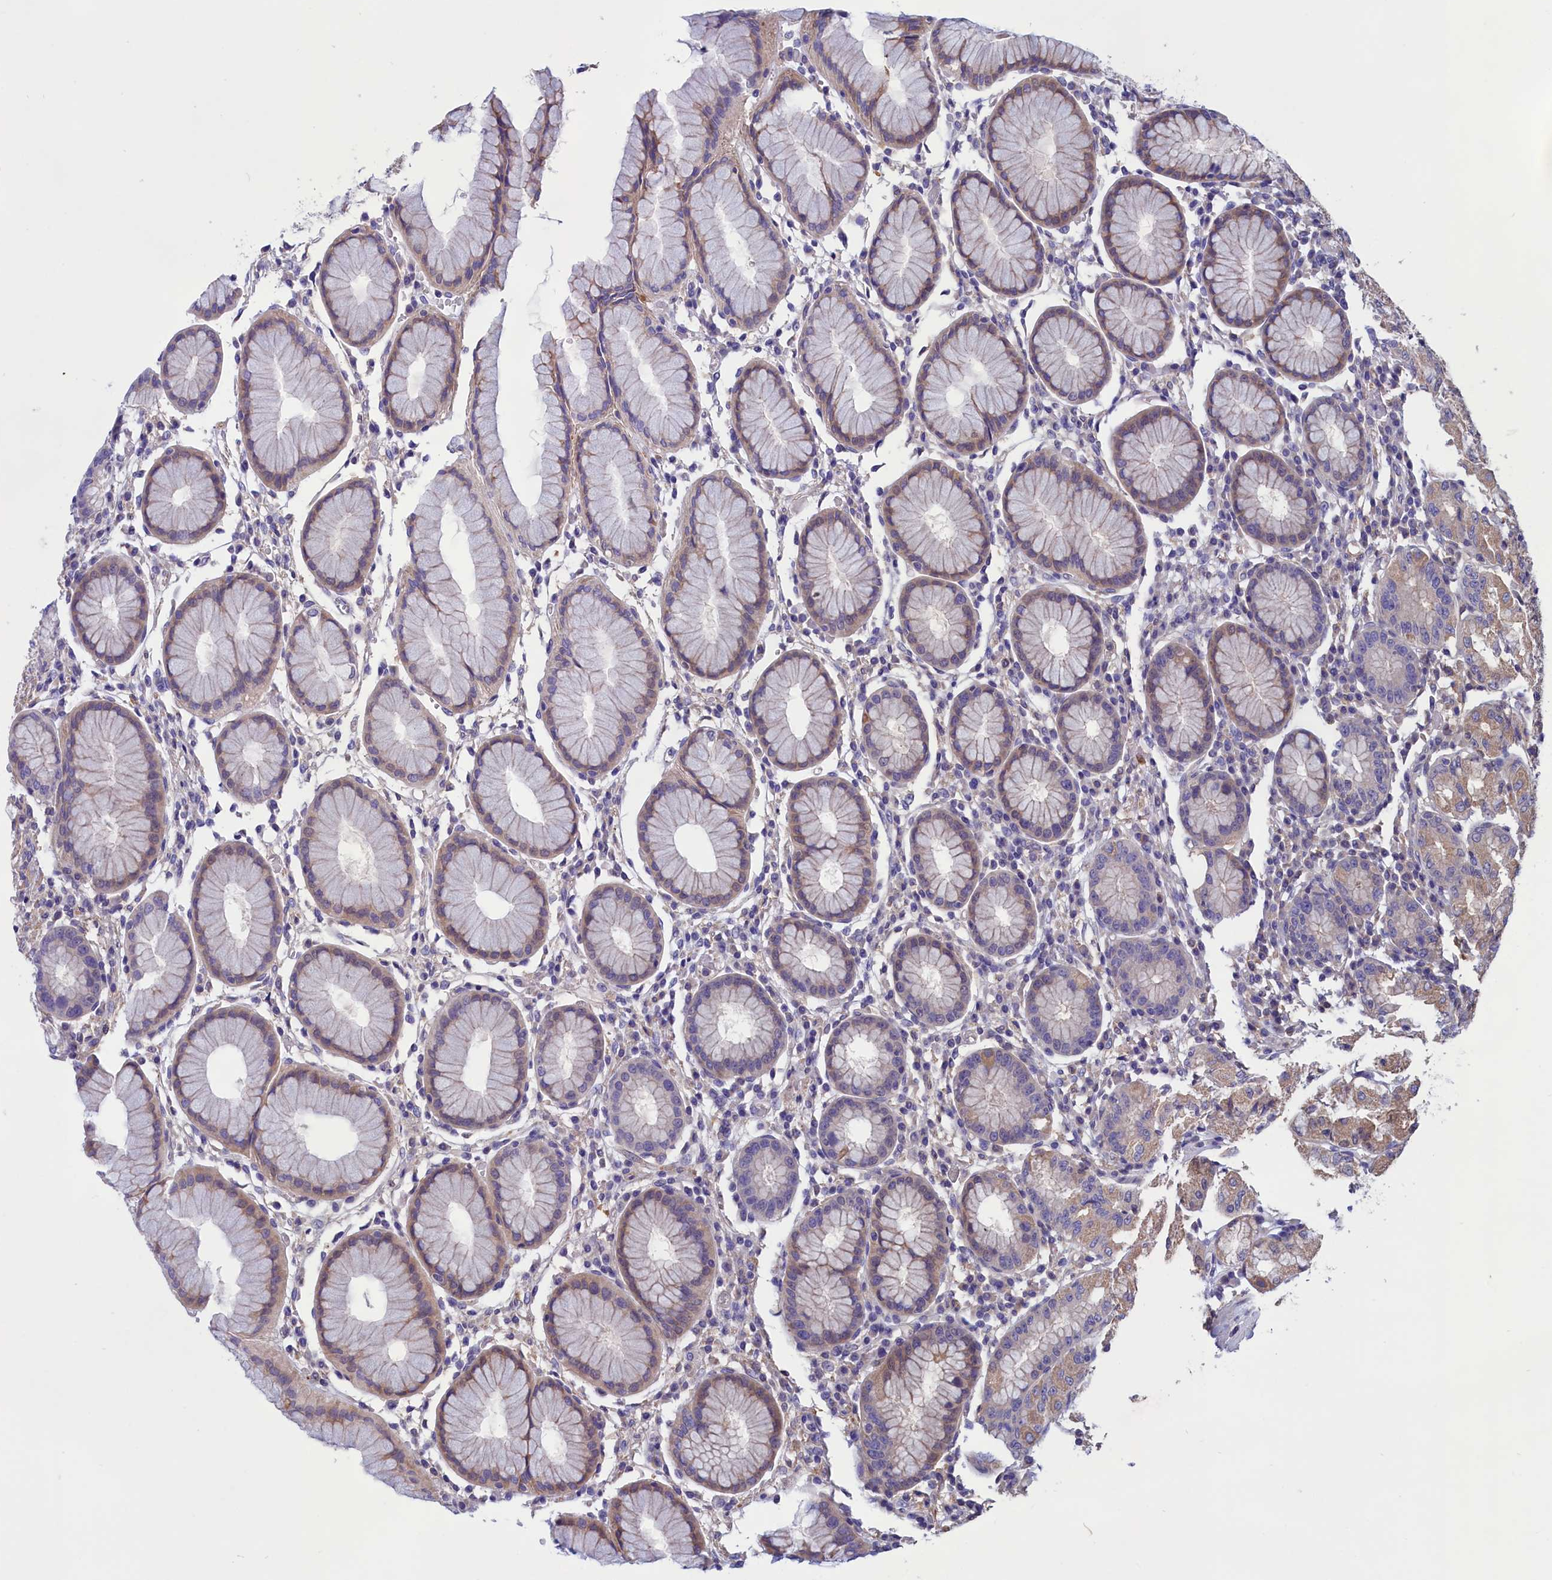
{"staining": {"intensity": "weak", "quantity": "25%-75%", "location": "cytoplasmic/membranous"}, "tissue": "stomach", "cell_type": "Glandular cells", "image_type": "normal", "snomed": [{"axis": "morphology", "description": "Normal tissue, NOS"}, {"axis": "topography", "description": "Stomach"}, {"axis": "topography", "description": "Stomach, lower"}], "caption": "This is a micrograph of immunohistochemistry (IHC) staining of benign stomach, which shows weak expression in the cytoplasmic/membranous of glandular cells.", "gene": "AMDHD2", "patient": {"sex": "female", "age": 56}}